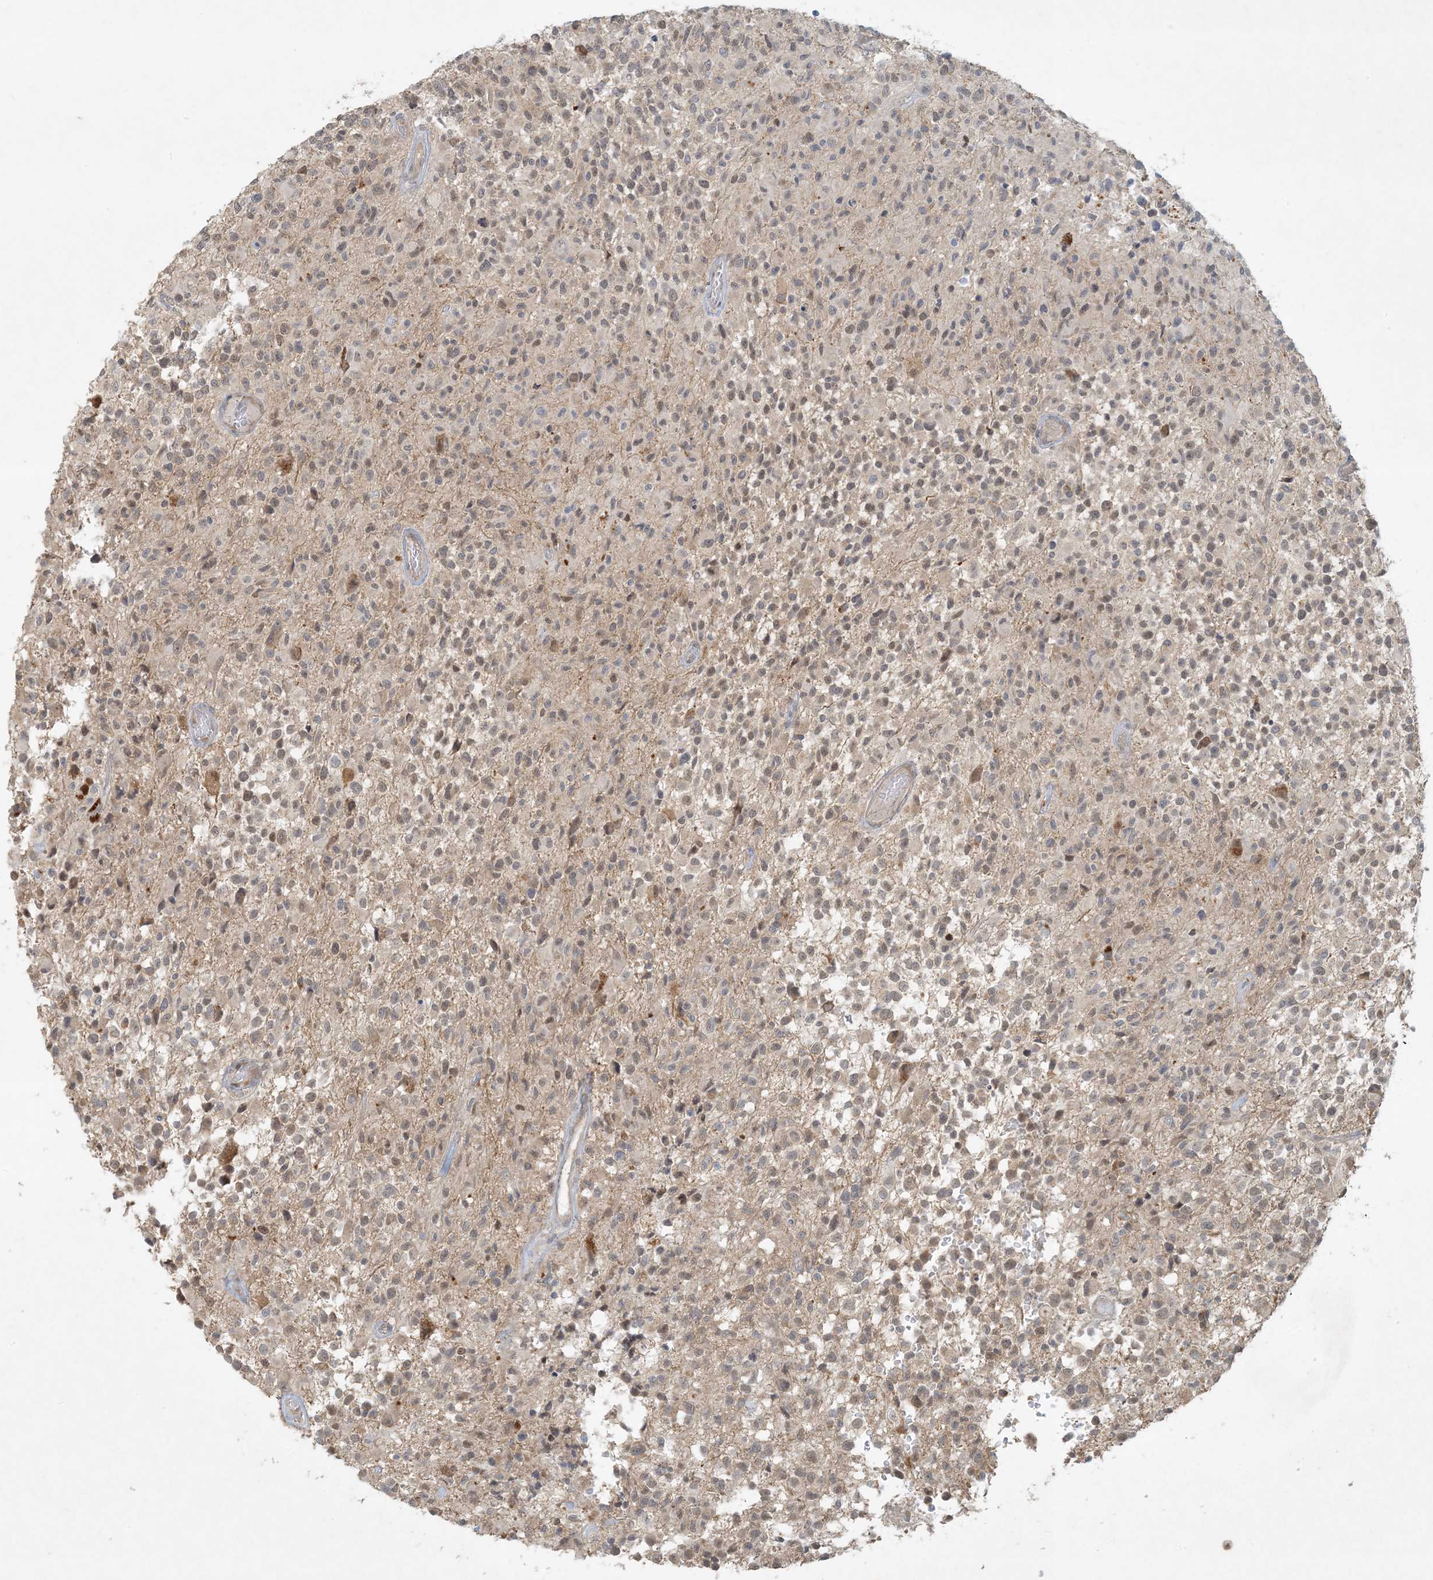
{"staining": {"intensity": "negative", "quantity": "none", "location": "none"}, "tissue": "glioma", "cell_type": "Tumor cells", "image_type": "cancer", "snomed": [{"axis": "morphology", "description": "Glioma, malignant, High grade"}, {"axis": "morphology", "description": "Glioblastoma, NOS"}, {"axis": "topography", "description": "Brain"}], "caption": "This is a micrograph of immunohistochemistry staining of malignant glioma (high-grade), which shows no positivity in tumor cells.", "gene": "BCORL1", "patient": {"sex": "male", "age": 60}}